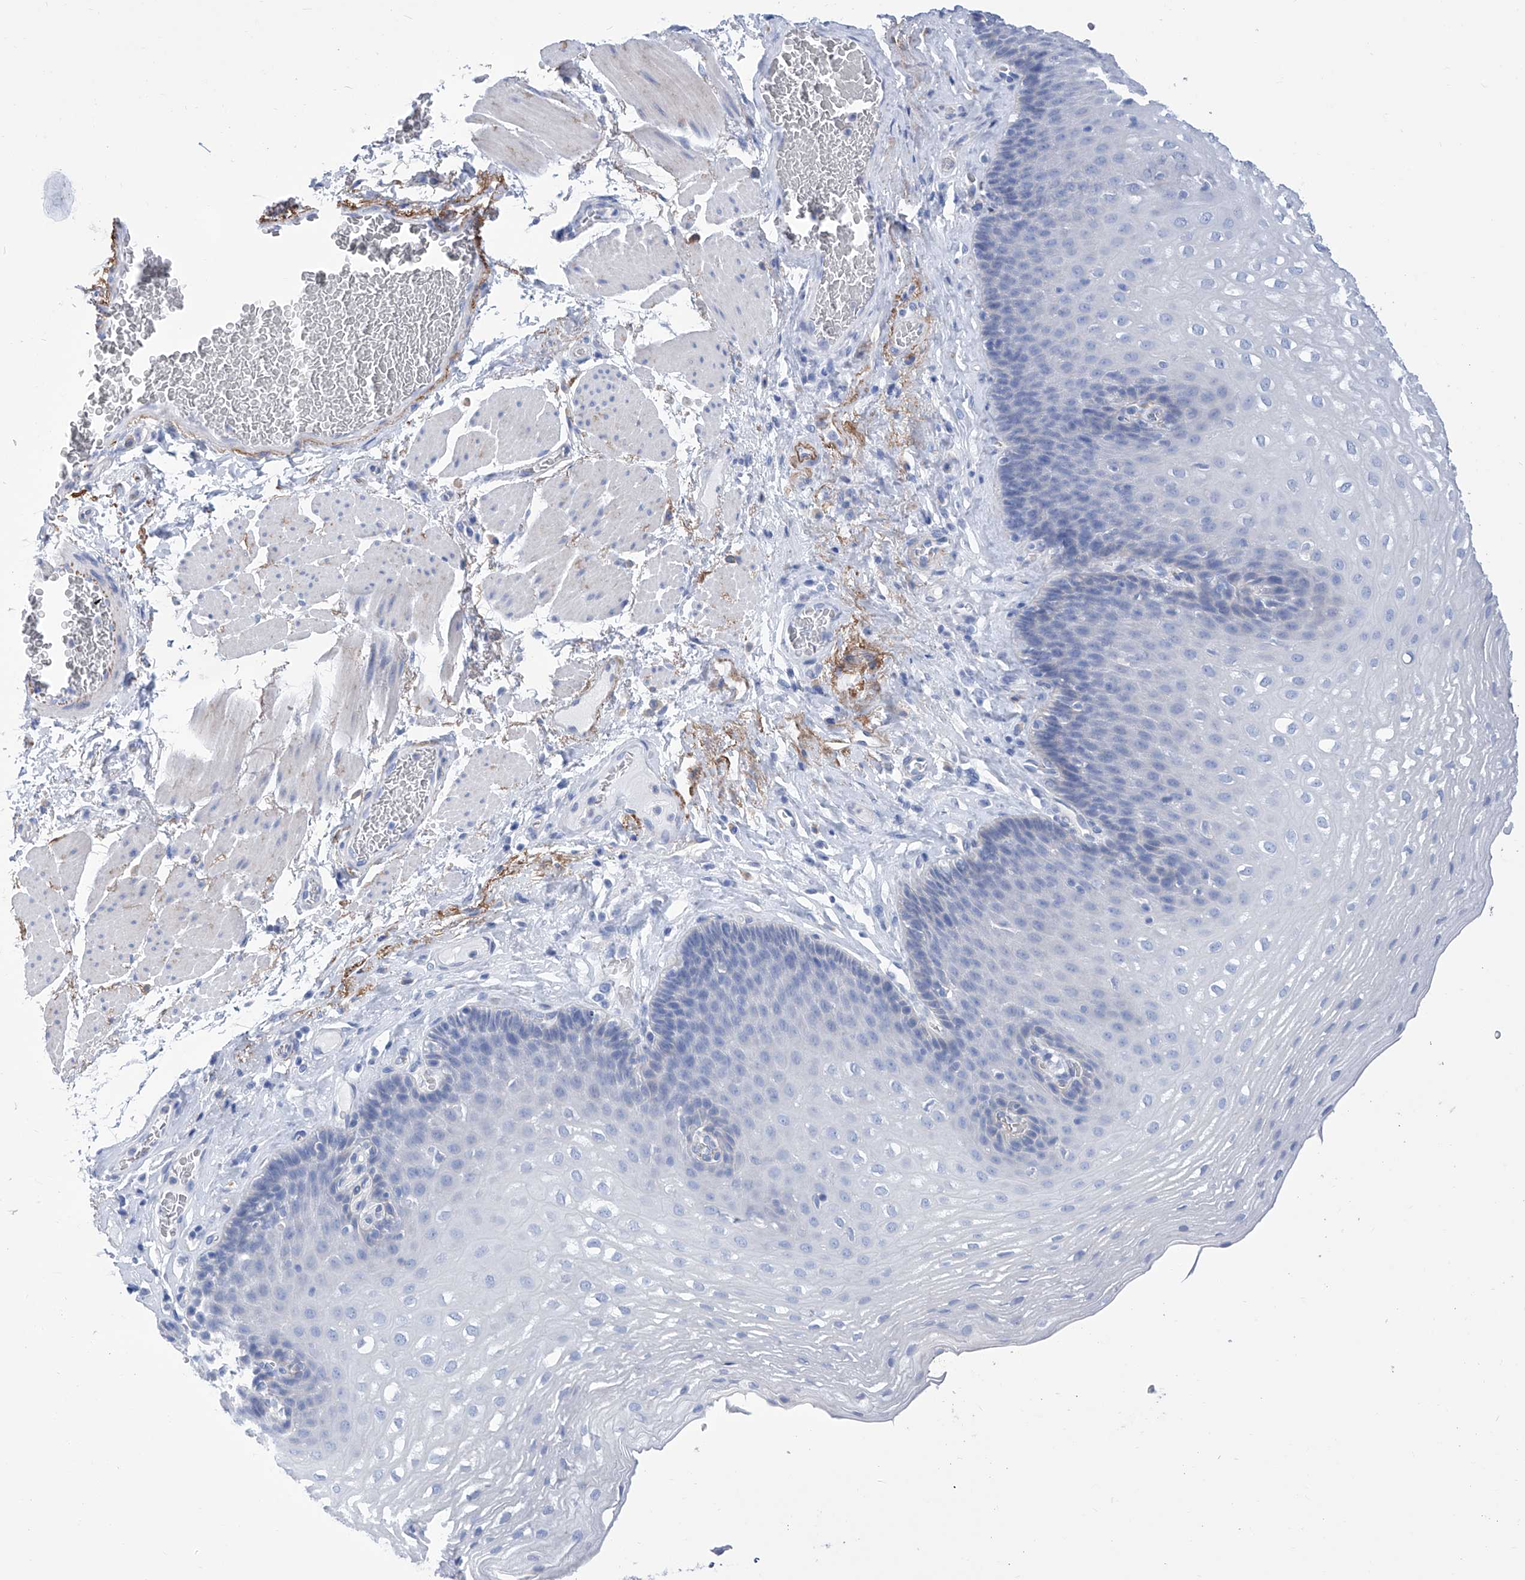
{"staining": {"intensity": "negative", "quantity": "none", "location": "none"}, "tissue": "esophagus", "cell_type": "Squamous epithelial cells", "image_type": "normal", "snomed": [{"axis": "morphology", "description": "Normal tissue, NOS"}, {"axis": "topography", "description": "Esophagus"}], "caption": "Normal esophagus was stained to show a protein in brown. There is no significant staining in squamous epithelial cells. (Brightfield microscopy of DAB immunohistochemistry at high magnification).", "gene": "SMS", "patient": {"sex": "female", "age": 66}}